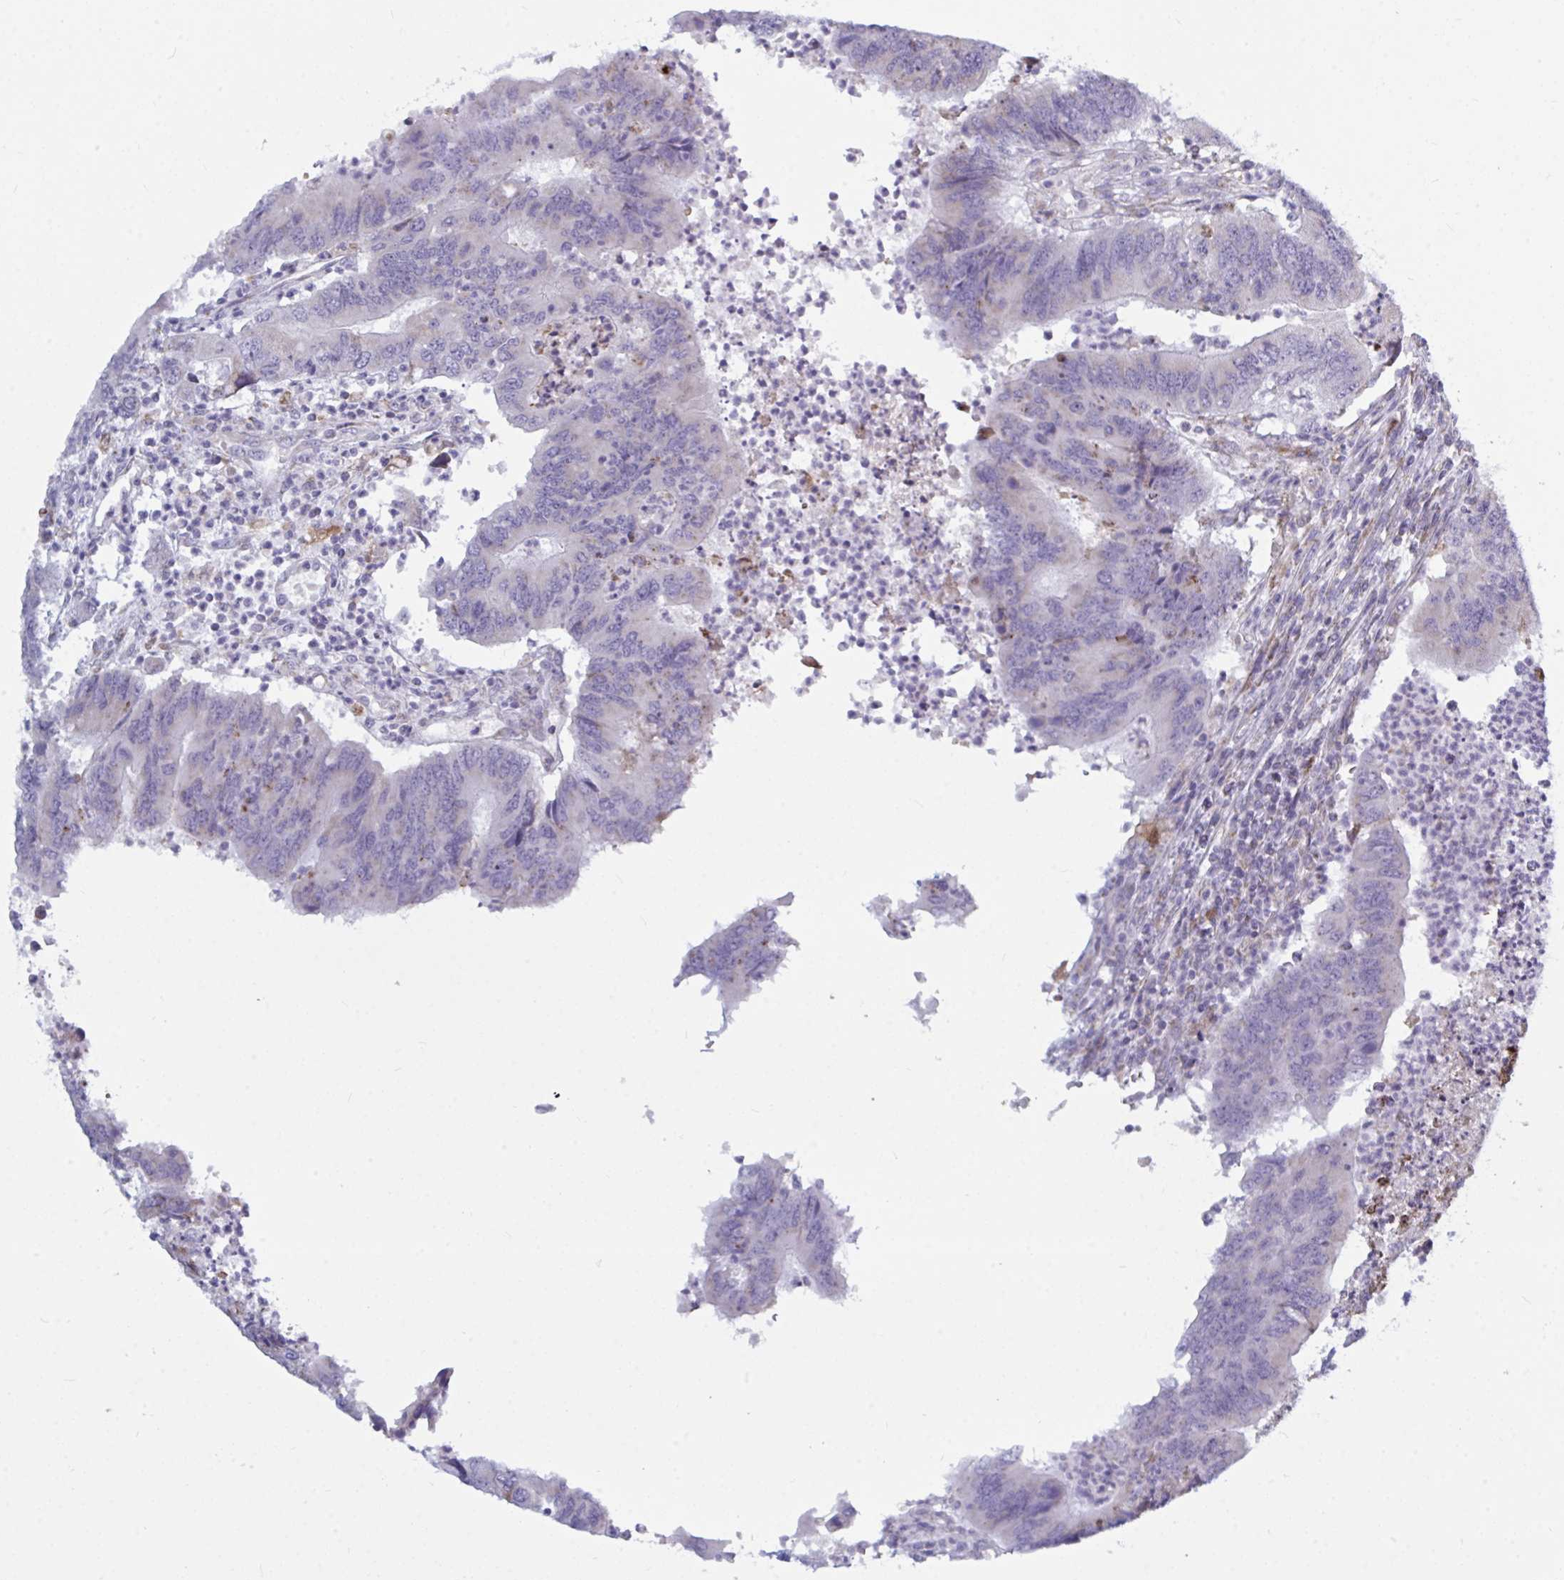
{"staining": {"intensity": "negative", "quantity": "none", "location": "none"}, "tissue": "colorectal cancer", "cell_type": "Tumor cells", "image_type": "cancer", "snomed": [{"axis": "morphology", "description": "Adenocarcinoma, NOS"}, {"axis": "topography", "description": "Colon"}], "caption": "IHC image of colorectal cancer (adenocarcinoma) stained for a protein (brown), which demonstrates no positivity in tumor cells.", "gene": "ATG9A", "patient": {"sex": "female", "age": 67}}